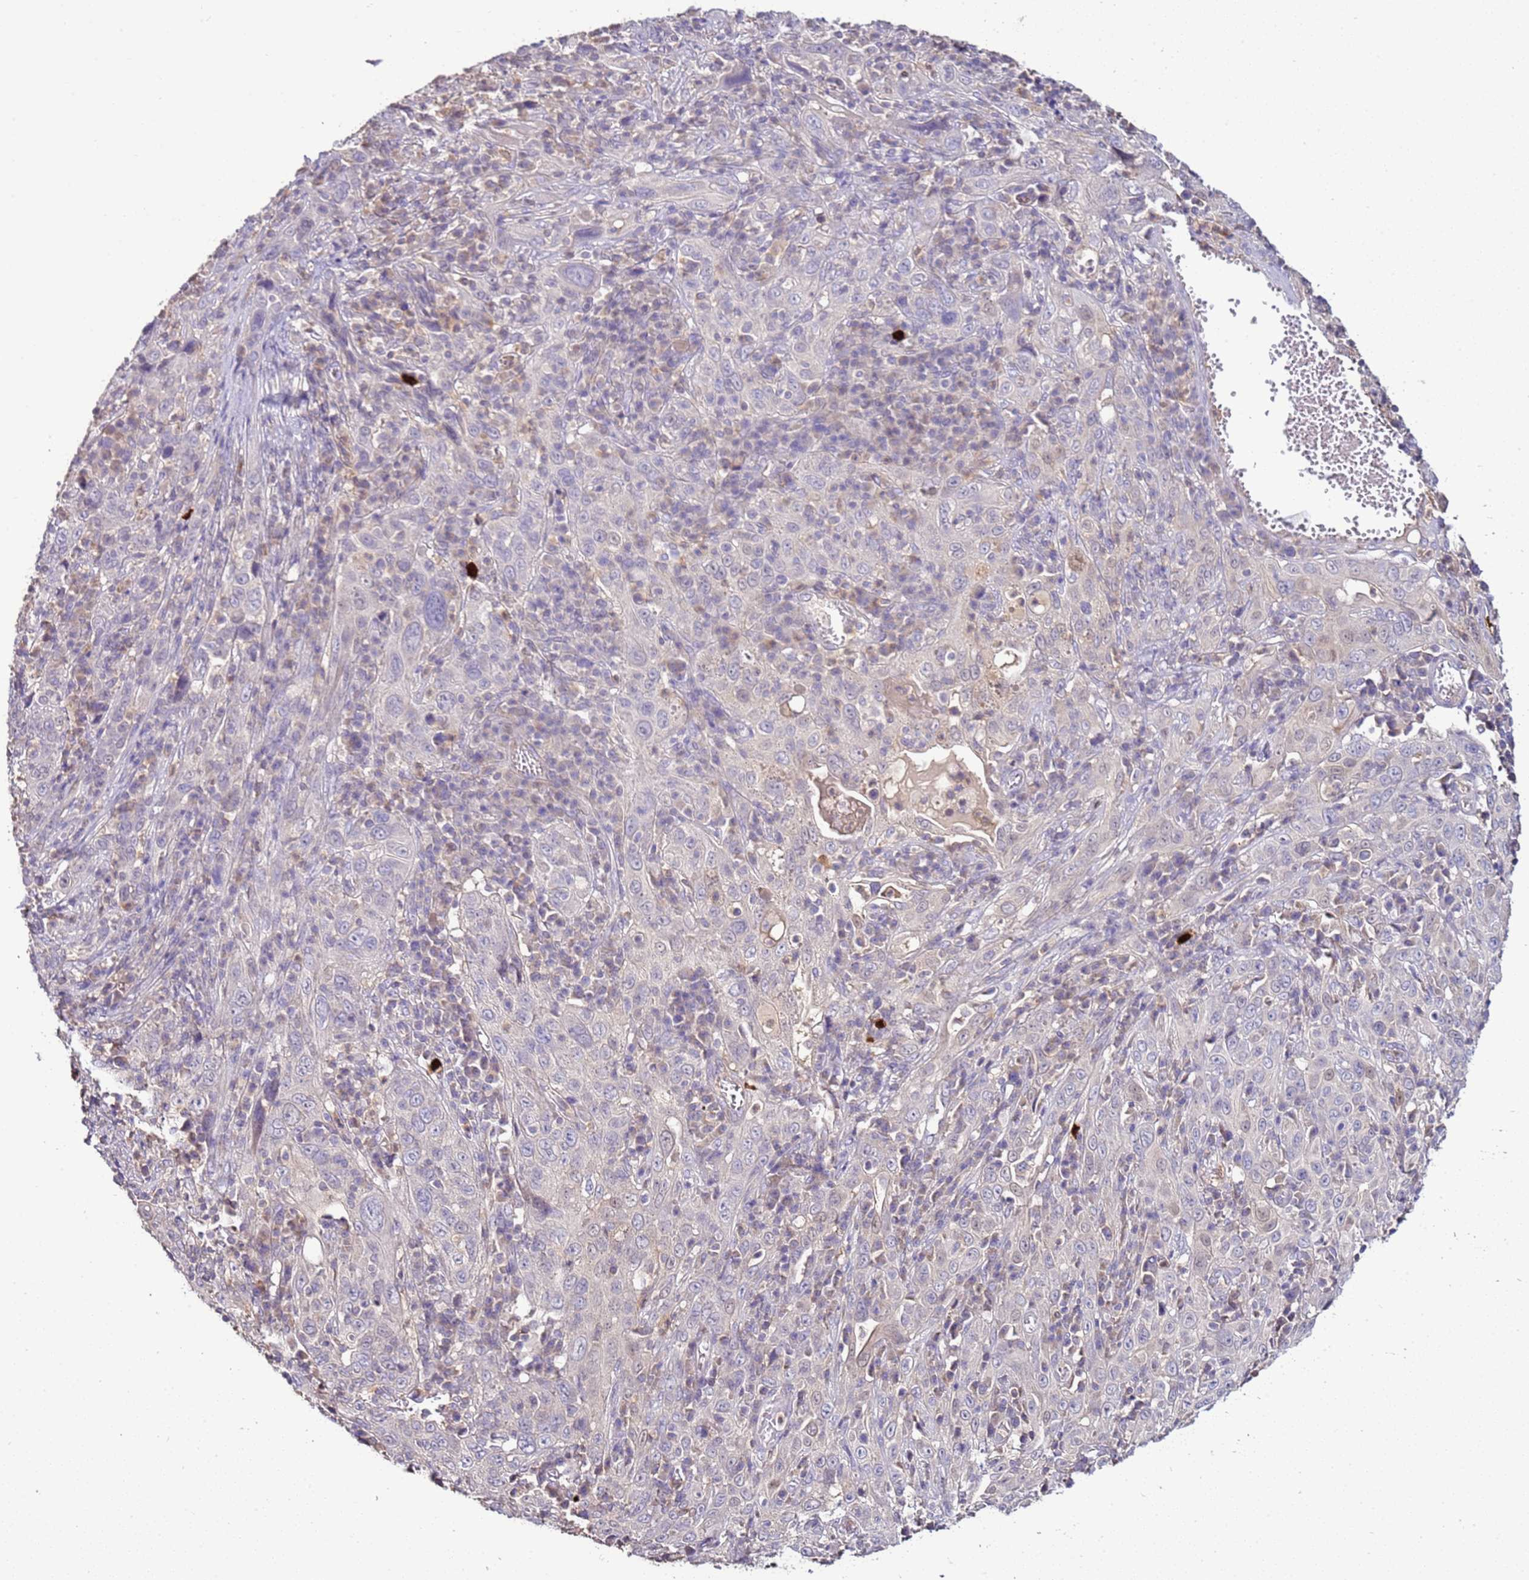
{"staining": {"intensity": "negative", "quantity": "none", "location": "none"}, "tissue": "cervical cancer", "cell_type": "Tumor cells", "image_type": "cancer", "snomed": [{"axis": "morphology", "description": "Squamous cell carcinoma, NOS"}, {"axis": "topography", "description": "Cervix"}], "caption": "Tumor cells are negative for brown protein staining in cervical cancer (squamous cell carcinoma).", "gene": "IL2RG", "patient": {"sex": "female", "age": 46}}